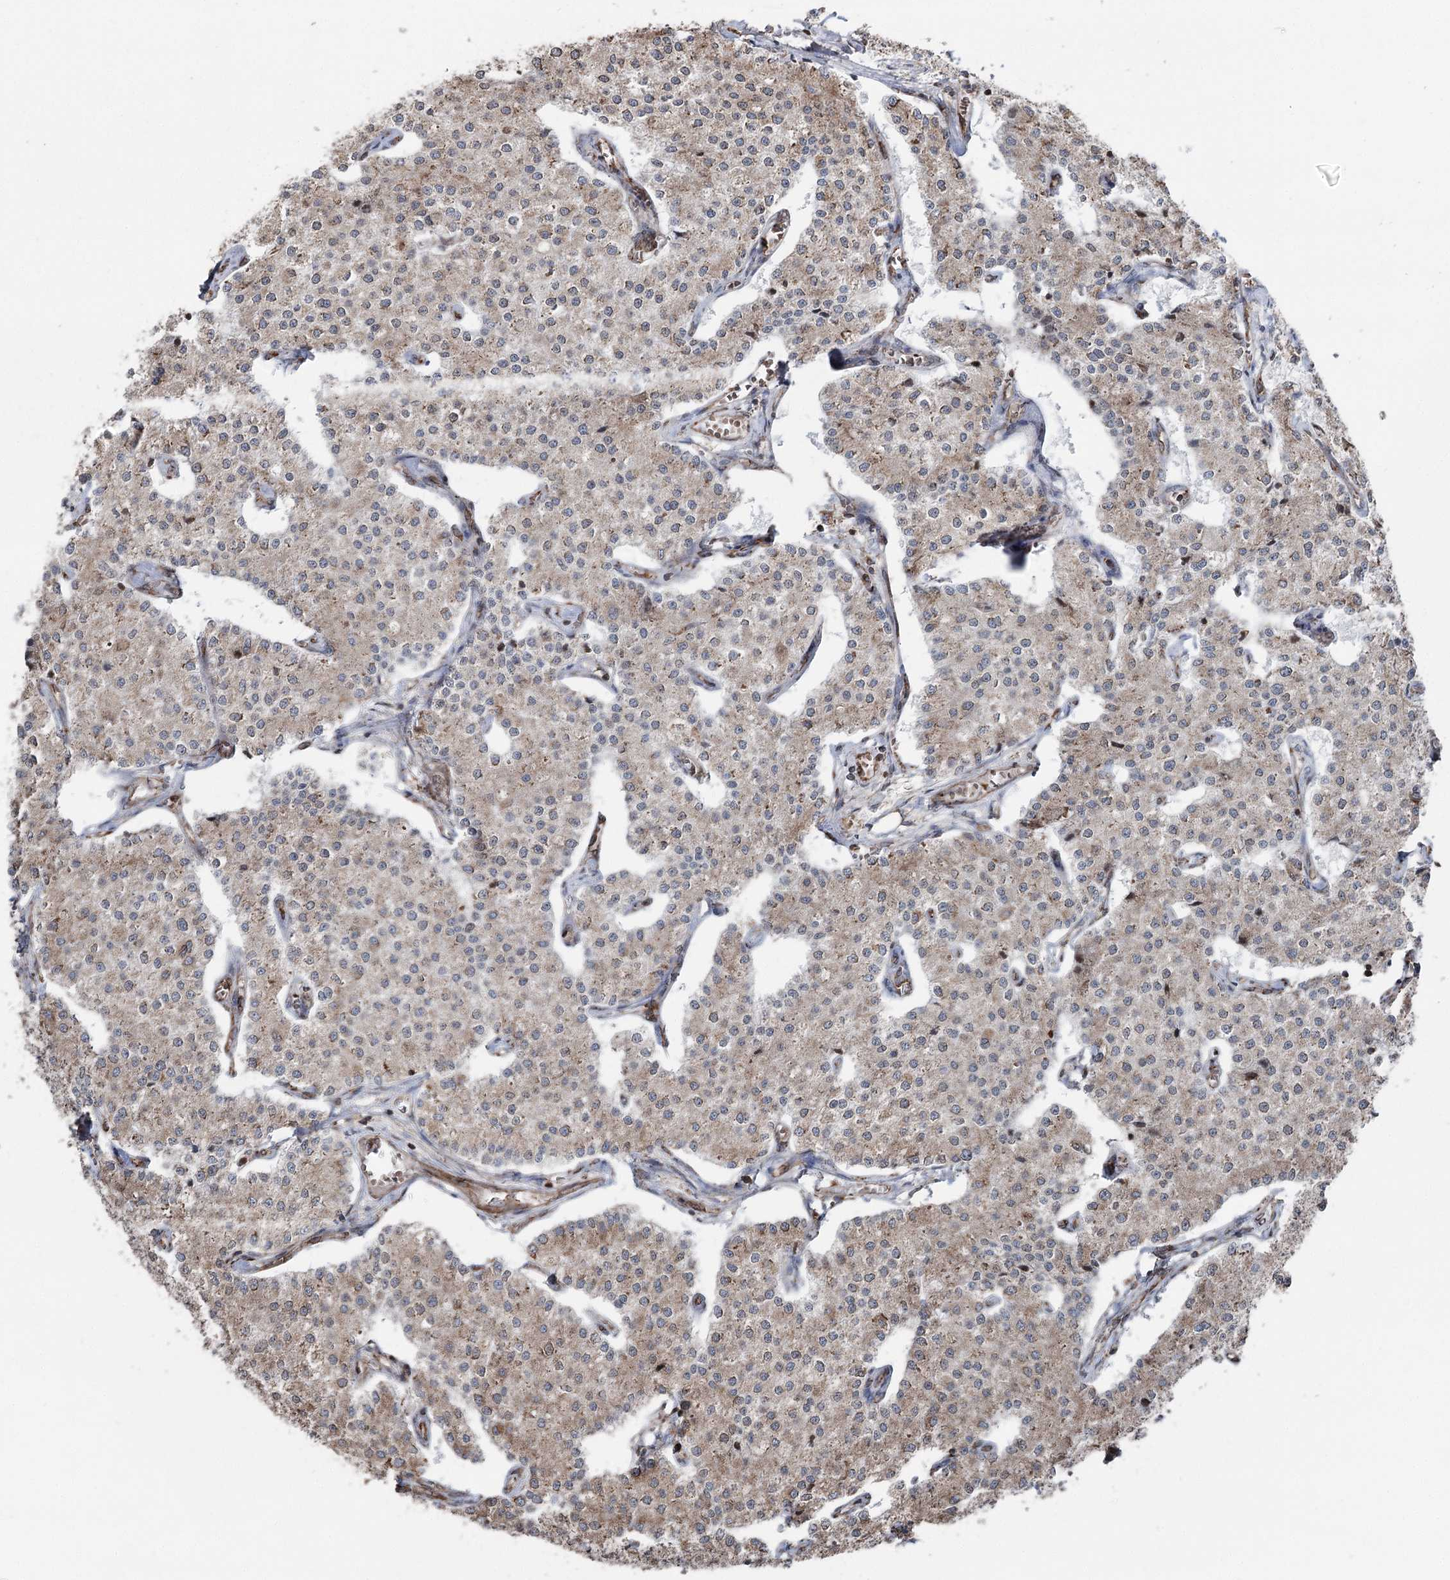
{"staining": {"intensity": "moderate", "quantity": ">75%", "location": "cytoplasmic/membranous"}, "tissue": "carcinoid", "cell_type": "Tumor cells", "image_type": "cancer", "snomed": [{"axis": "morphology", "description": "Carcinoid, malignant, NOS"}, {"axis": "topography", "description": "Colon"}], "caption": "Immunohistochemical staining of human malignant carcinoid reveals moderate cytoplasmic/membranous protein staining in about >75% of tumor cells.", "gene": "STEEP1", "patient": {"sex": "female", "age": 52}}